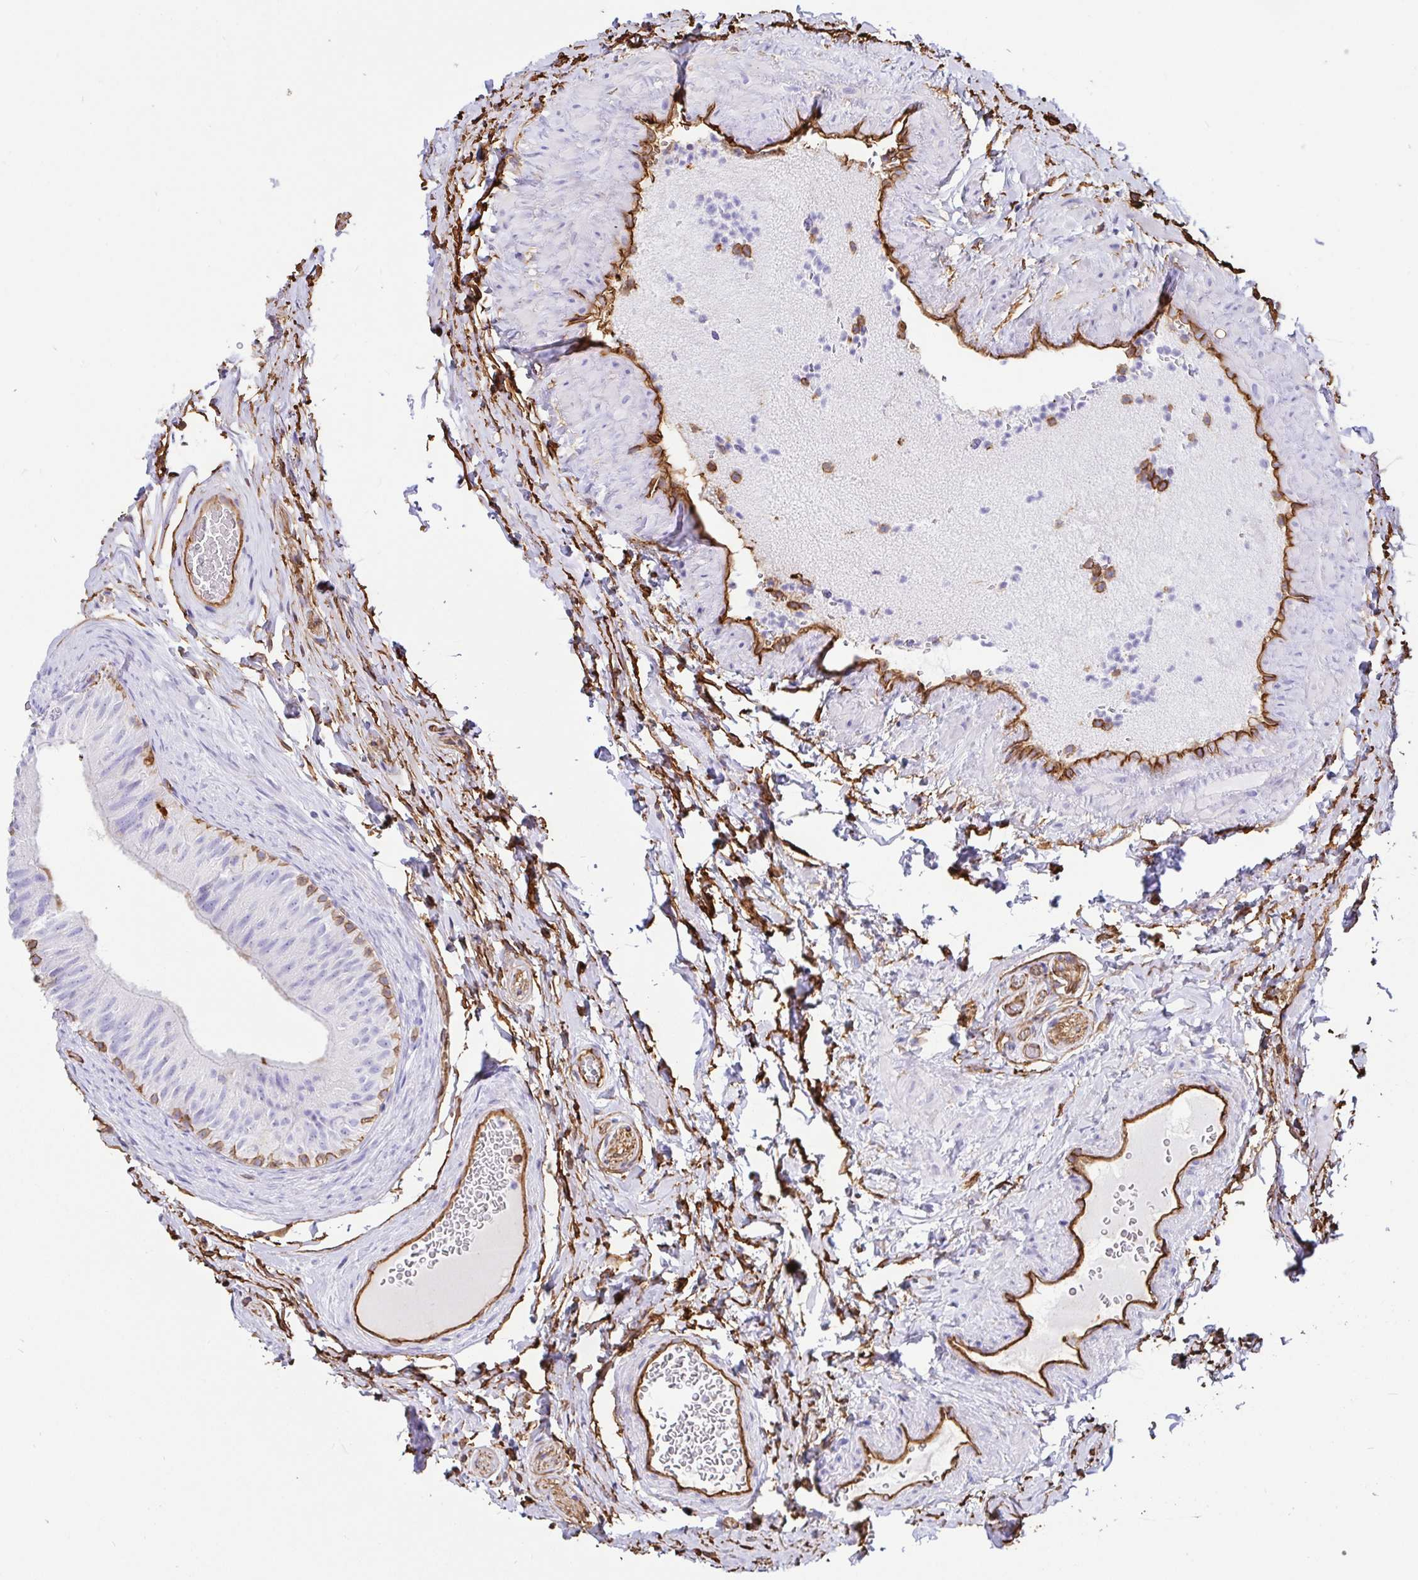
{"staining": {"intensity": "moderate", "quantity": "<25%", "location": "cytoplasmic/membranous"}, "tissue": "epididymis", "cell_type": "Glandular cells", "image_type": "normal", "snomed": [{"axis": "morphology", "description": "Normal tissue, NOS"}, {"axis": "topography", "description": "Epididymis, spermatic cord, NOS"}, {"axis": "topography", "description": "Epididymis"}], "caption": "IHC staining of normal epididymis, which demonstrates low levels of moderate cytoplasmic/membranous expression in approximately <25% of glandular cells indicating moderate cytoplasmic/membranous protein staining. The staining was performed using DAB (brown) for protein detection and nuclei were counterstained in hematoxylin (blue).", "gene": "ANXA2", "patient": {"sex": "male", "age": 31}}